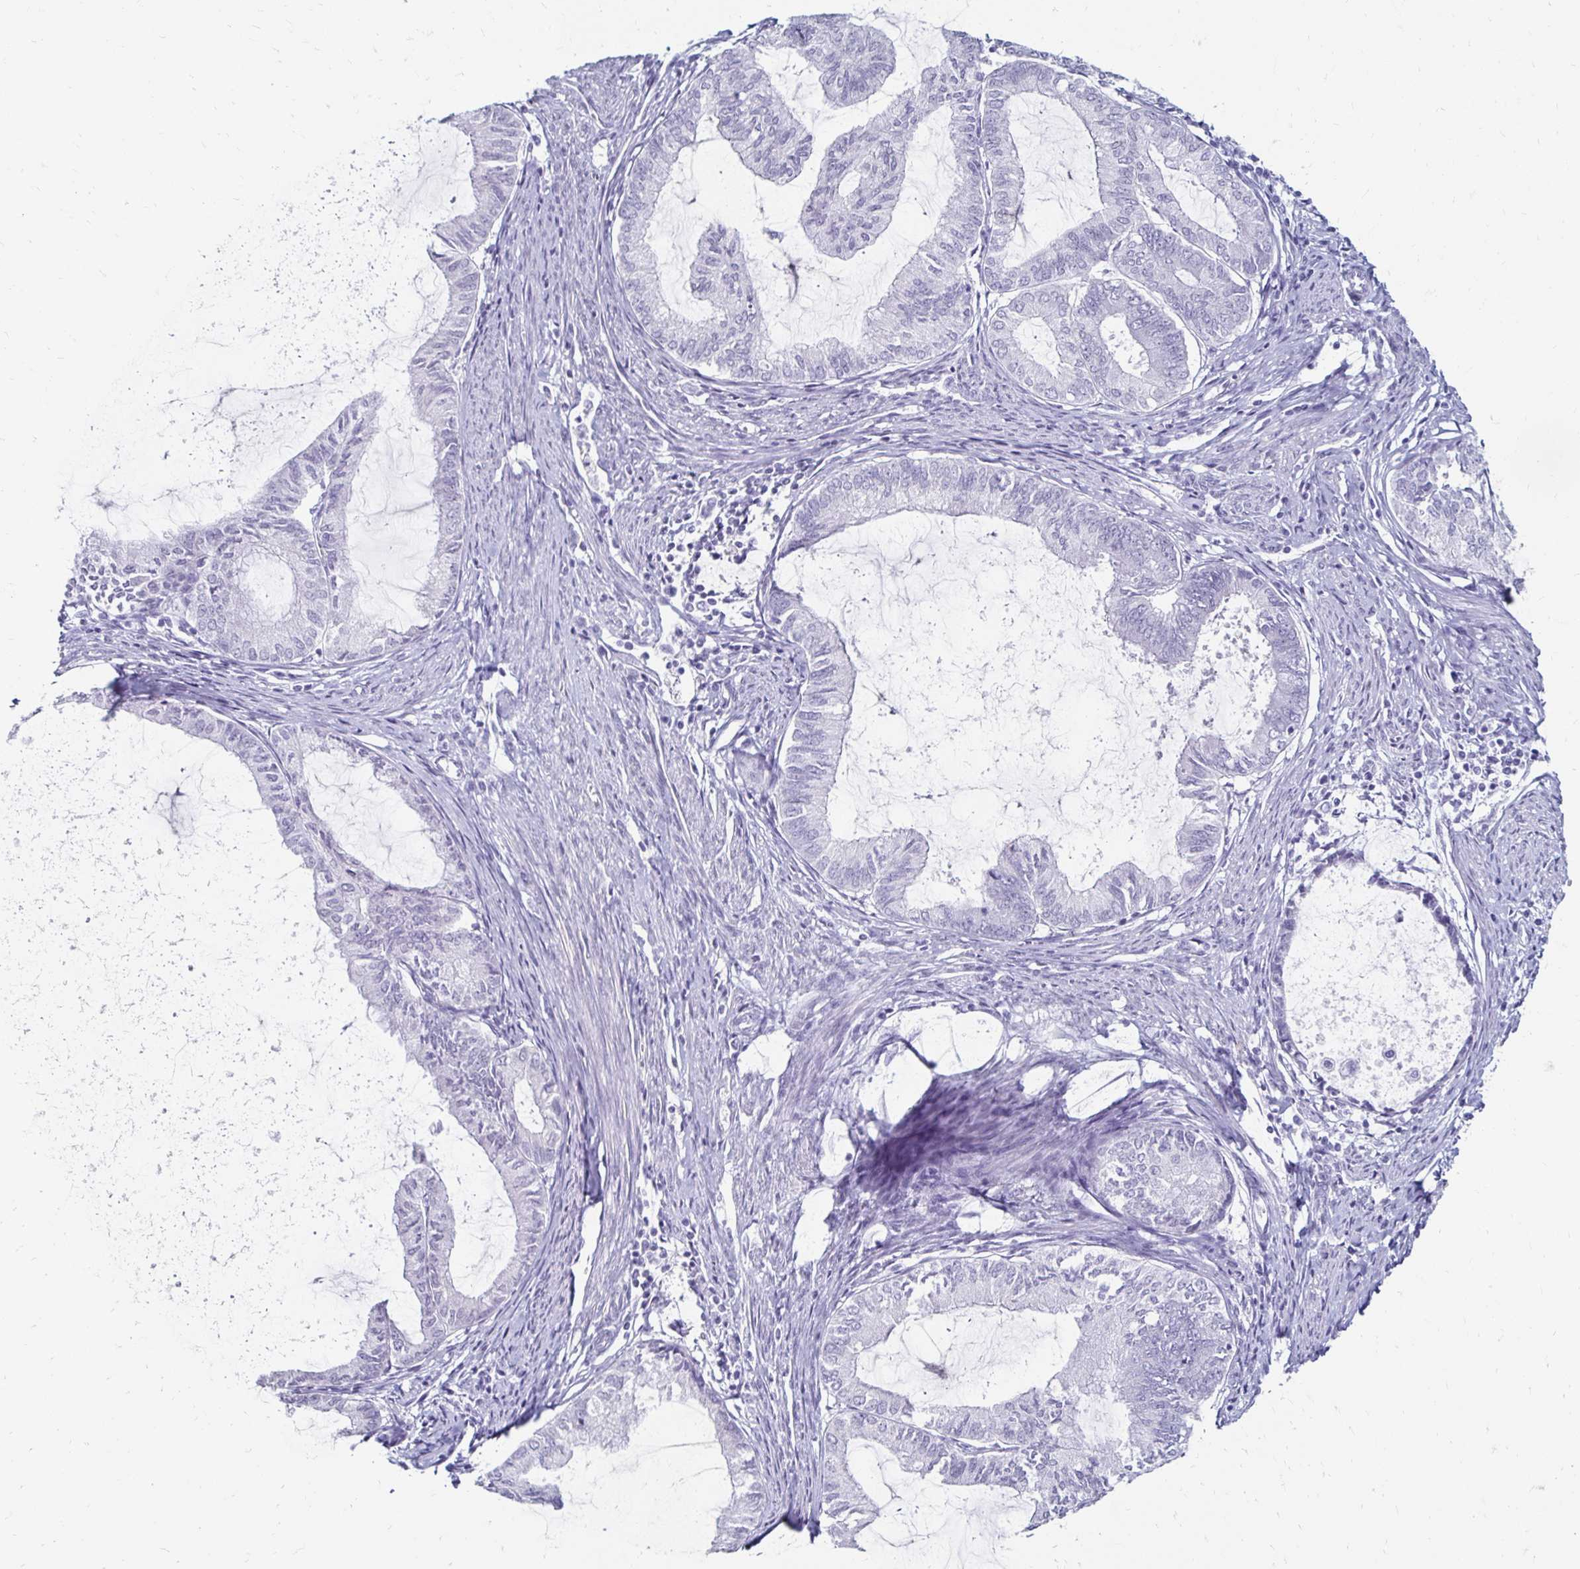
{"staining": {"intensity": "negative", "quantity": "none", "location": "none"}, "tissue": "endometrial cancer", "cell_type": "Tumor cells", "image_type": "cancer", "snomed": [{"axis": "morphology", "description": "Adenocarcinoma, NOS"}, {"axis": "topography", "description": "Endometrium"}], "caption": "This is an IHC histopathology image of human endometrial cancer. There is no expression in tumor cells.", "gene": "TOMM34", "patient": {"sex": "female", "age": 86}}